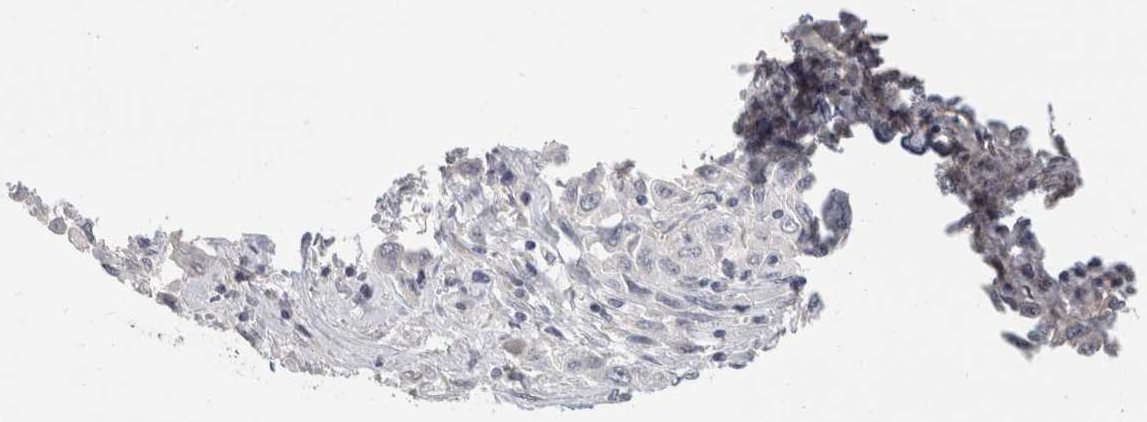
{"staining": {"intensity": "negative", "quantity": "none", "location": "none"}, "tissue": "pancreatic cancer", "cell_type": "Tumor cells", "image_type": "cancer", "snomed": [{"axis": "morphology", "description": "Adenocarcinoma, NOS"}, {"axis": "topography", "description": "Pancreas"}], "caption": "A histopathology image of adenocarcinoma (pancreatic) stained for a protein displays no brown staining in tumor cells.", "gene": "AFP", "patient": {"sex": "male", "age": 70}}